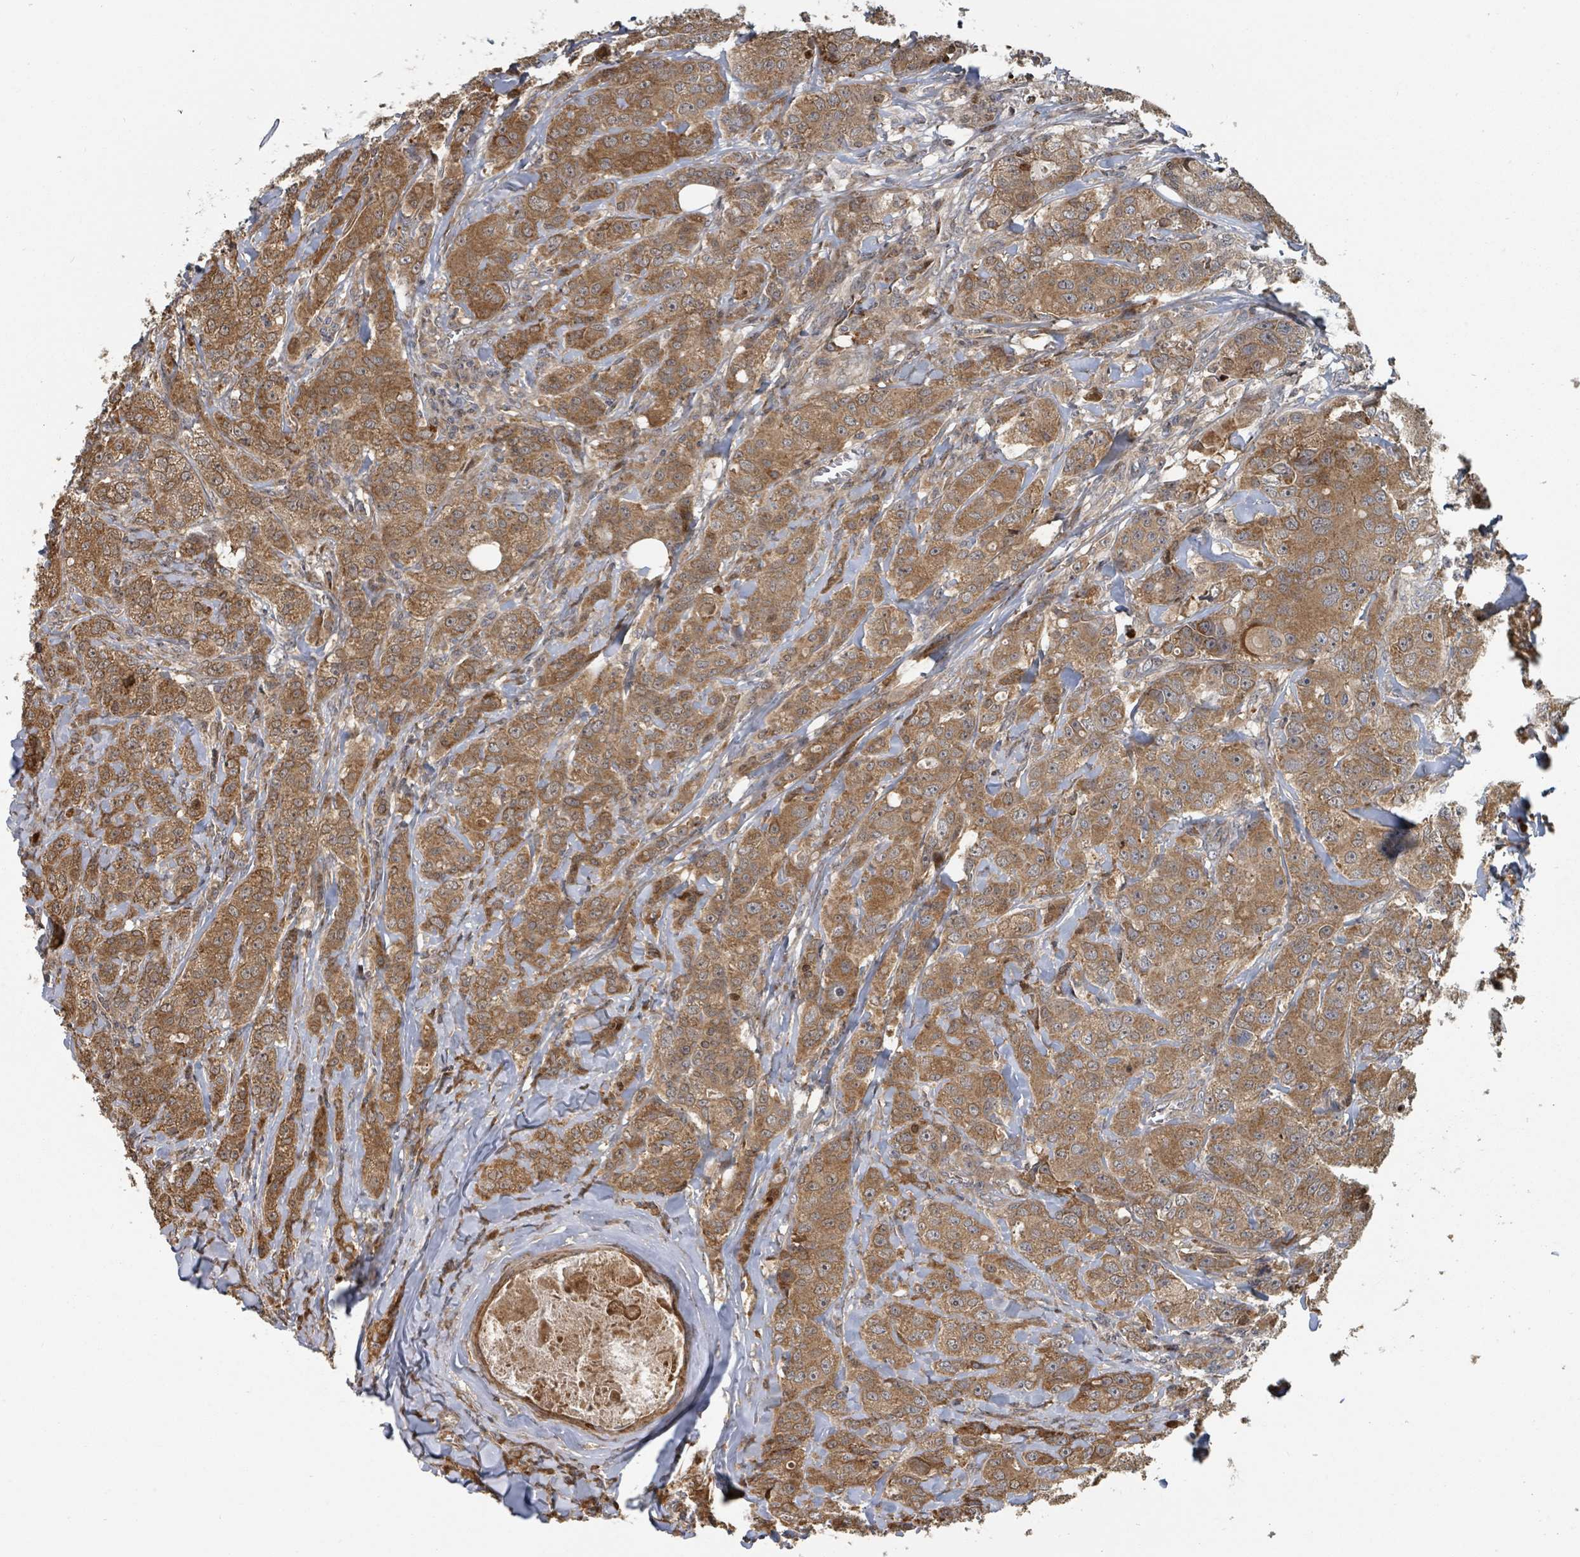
{"staining": {"intensity": "moderate", "quantity": ">75%", "location": "cytoplasmic/membranous"}, "tissue": "breast cancer", "cell_type": "Tumor cells", "image_type": "cancer", "snomed": [{"axis": "morphology", "description": "Duct carcinoma"}, {"axis": "topography", "description": "Breast"}], "caption": "Immunohistochemistry staining of invasive ductal carcinoma (breast), which reveals medium levels of moderate cytoplasmic/membranous positivity in about >75% of tumor cells indicating moderate cytoplasmic/membranous protein positivity. The staining was performed using DAB (brown) for protein detection and nuclei were counterstained in hematoxylin (blue).", "gene": "DPM1", "patient": {"sex": "female", "age": 43}}